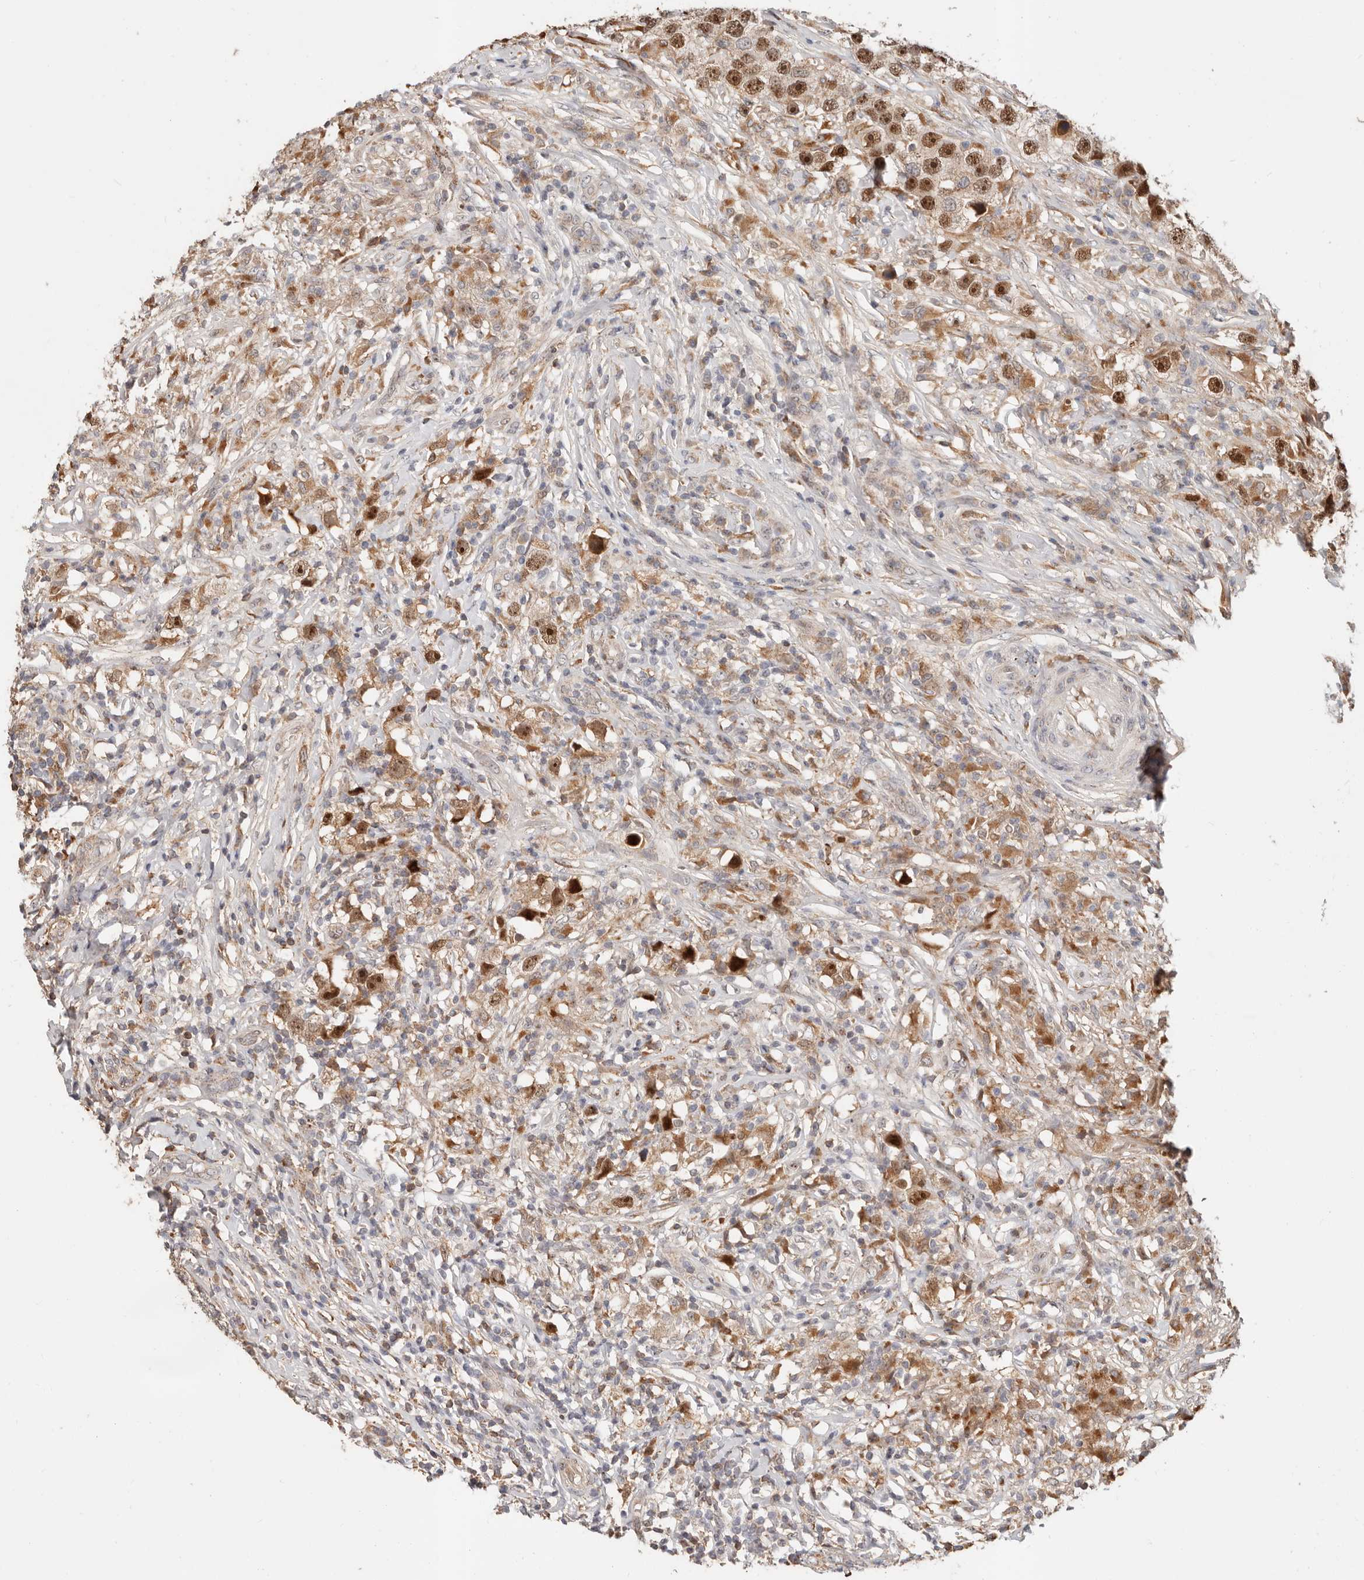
{"staining": {"intensity": "strong", "quantity": ">75%", "location": "nuclear"}, "tissue": "testis cancer", "cell_type": "Tumor cells", "image_type": "cancer", "snomed": [{"axis": "morphology", "description": "Seminoma, NOS"}, {"axis": "topography", "description": "Testis"}], "caption": "About >75% of tumor cells in human testis cancer exhibit strong nuclear protein expression as visualized by brown immunohistochemical staining.", "gene": "ZRANB1", "patient": {"sex": "male", "age": 49}}